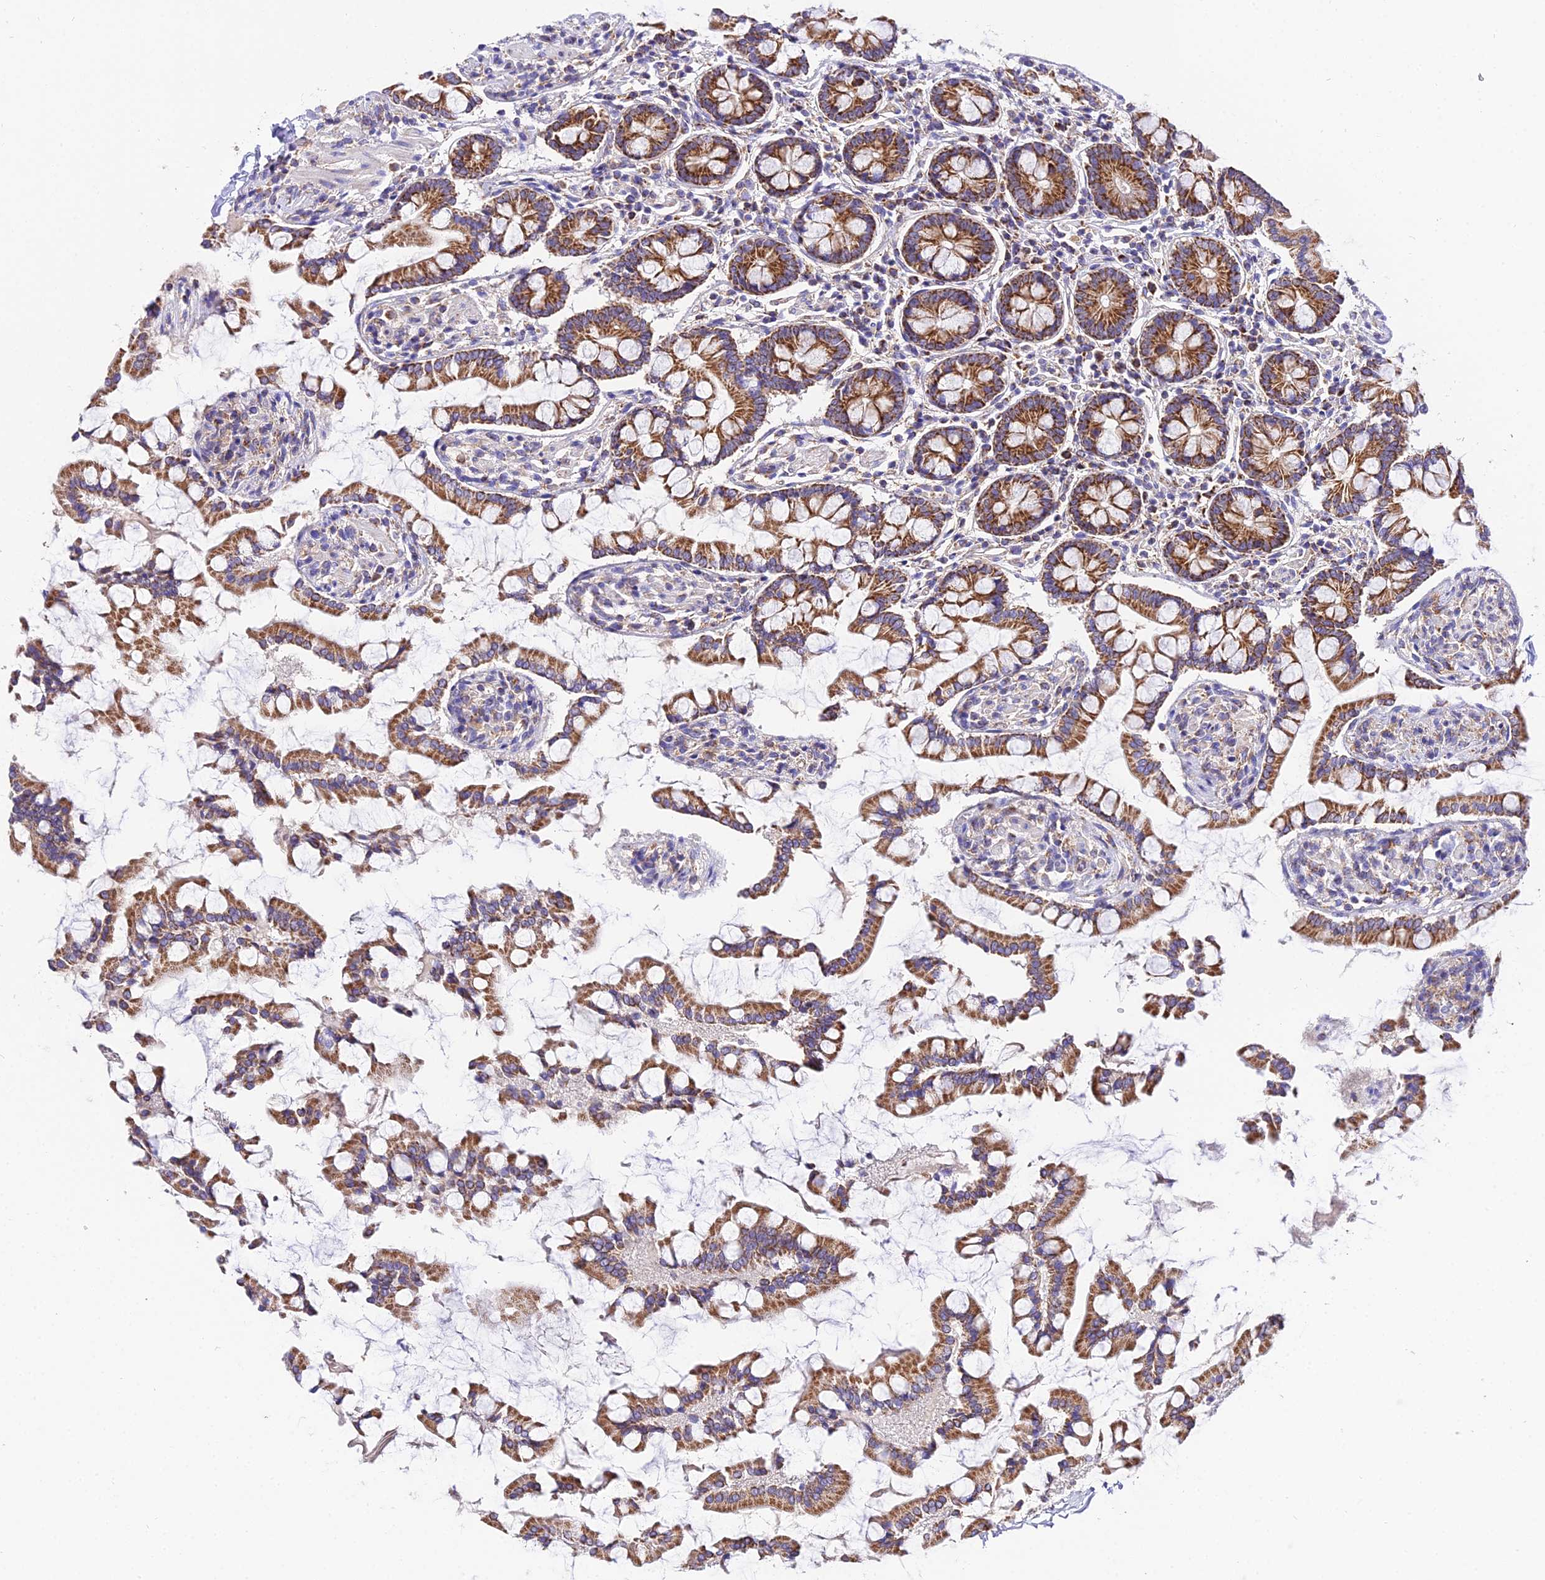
{"staining": {"intensity": "strong", "quantity": ">75%", "location": "cytoplasmic/membranous"}, "tissue": "small intestine", "cell_type": "Glandular cells", "image_type": "normal", "snomed": [{"axis": "morphology", "description": "Normal tissue, NOS"}, {"axis": "topography", "description": "Small intestine"}], "caption": "Unremarkable small intestine exhibits strong cytoplasmic/membranous staining in approximately >75% of glandular cells, visualized by immunohistochemistry.", "gene": "OCIAD1", "patient": {"sex": "male", "age": 41}}